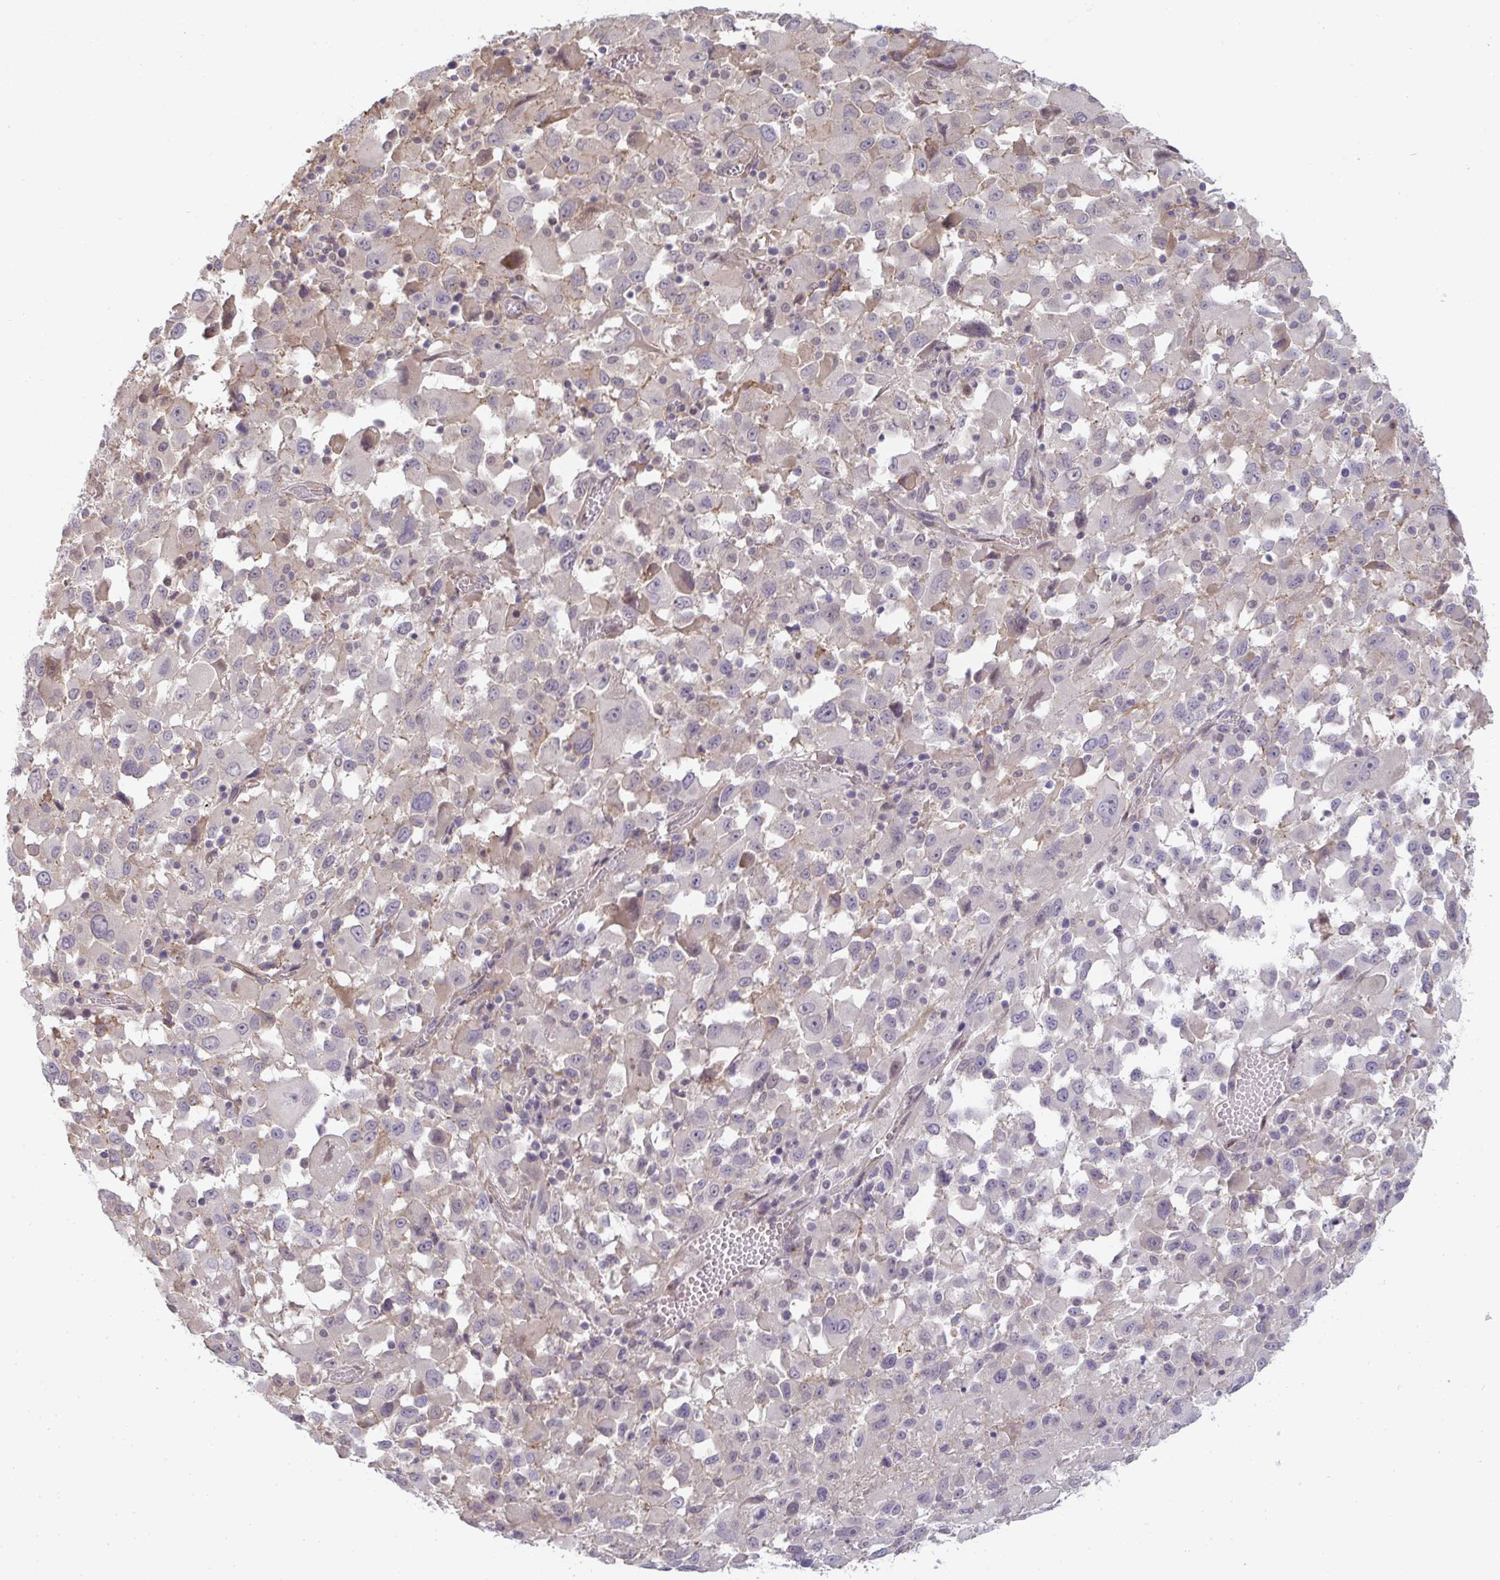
{"staining": {"intensity": "negative", "quantity": "none", "location": "none"}, "tissue": "melanoma", "cell_type": "Tumor cells", "image_type": "cancer", "snomed": [{"axis": "morphology", "description": "Malignant melanoma, Metastatic site"}, {"axis": "topography", "description": "Soft tissue"}], "caption": "Melanoma stained for a protein using immunohistochemistry demonstrates no expression tumor cells.", "gene": "GSDMB", "patient": {"sex": "male", "age": 50}}